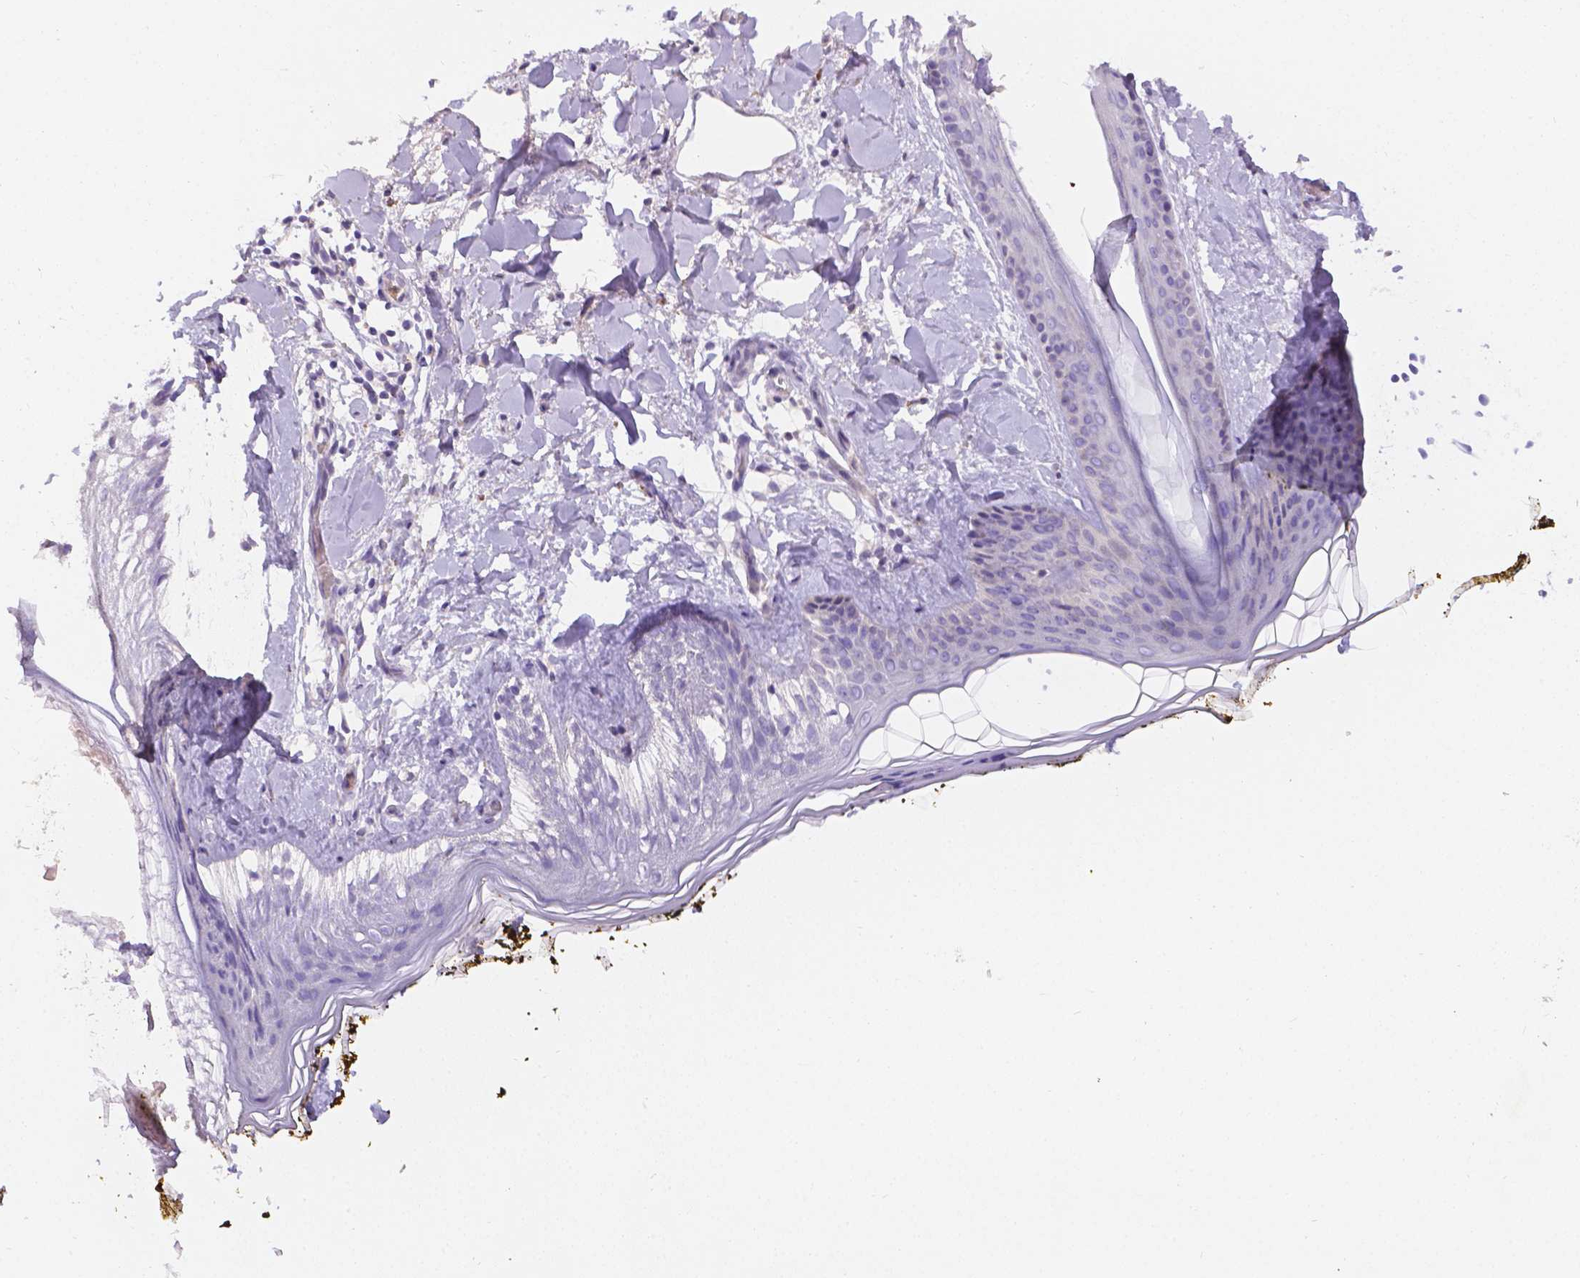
{"staining": {"intensity": "negative", "quantity": "none", "location": "none"}, "tissue": "skin", "cell_type": "Fibroblasts", "image_type": "normal", "snomed": [{"axis": "morphology", "description": "Normal tissue, NOS"}, {"axis": "topography", "description": "Skin"}], "caption": "Fibroblasts show no significant expression in unremarkable skin.", "gene": "TM4SF18", "patient": {"sex": "female", "age": 34}}